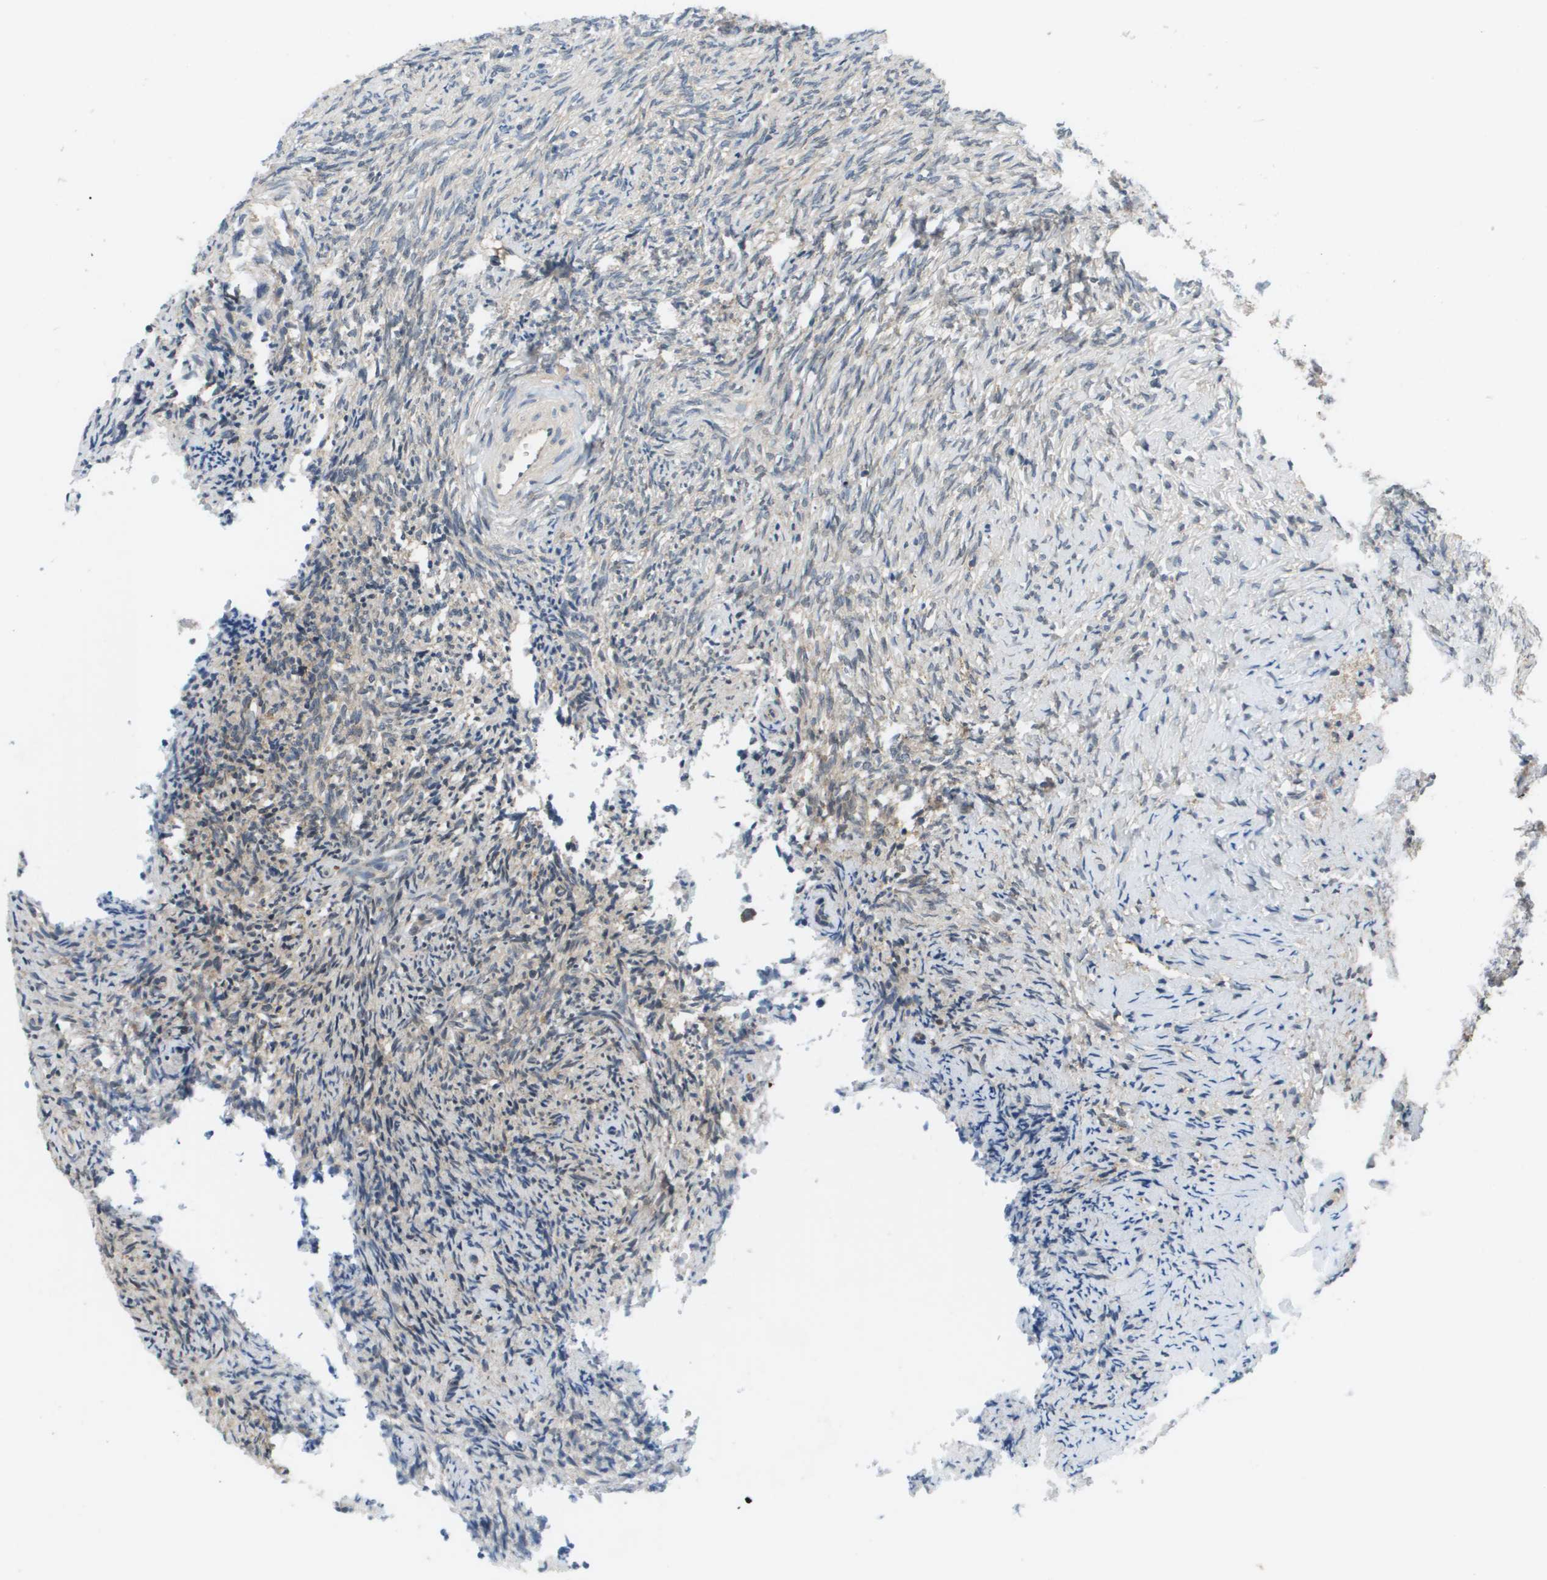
{"staining": {"intensity": "weak", "quantity": "<25%", "location": "cytoplasmic/membranous"}, "tissue": "ovary", "cell_type": "Ovarian stroma cells", "image_type": "normal", "snomed": [{"axis": "morphology", "description": "Normal tissue, NOS"}, {"axis": "topography", "description": "Ovary"}], "caption": "Ovarian stroma cells are negative for protein expression in benign human ovary. Brightfield microscopy of immunohistochemistry (IHC) stained with DAB (brown) and hematoxylin (blue), captured at high magnification.", "gene": "SLC25A20", "patient": {"sex": "female", "age": 41}}